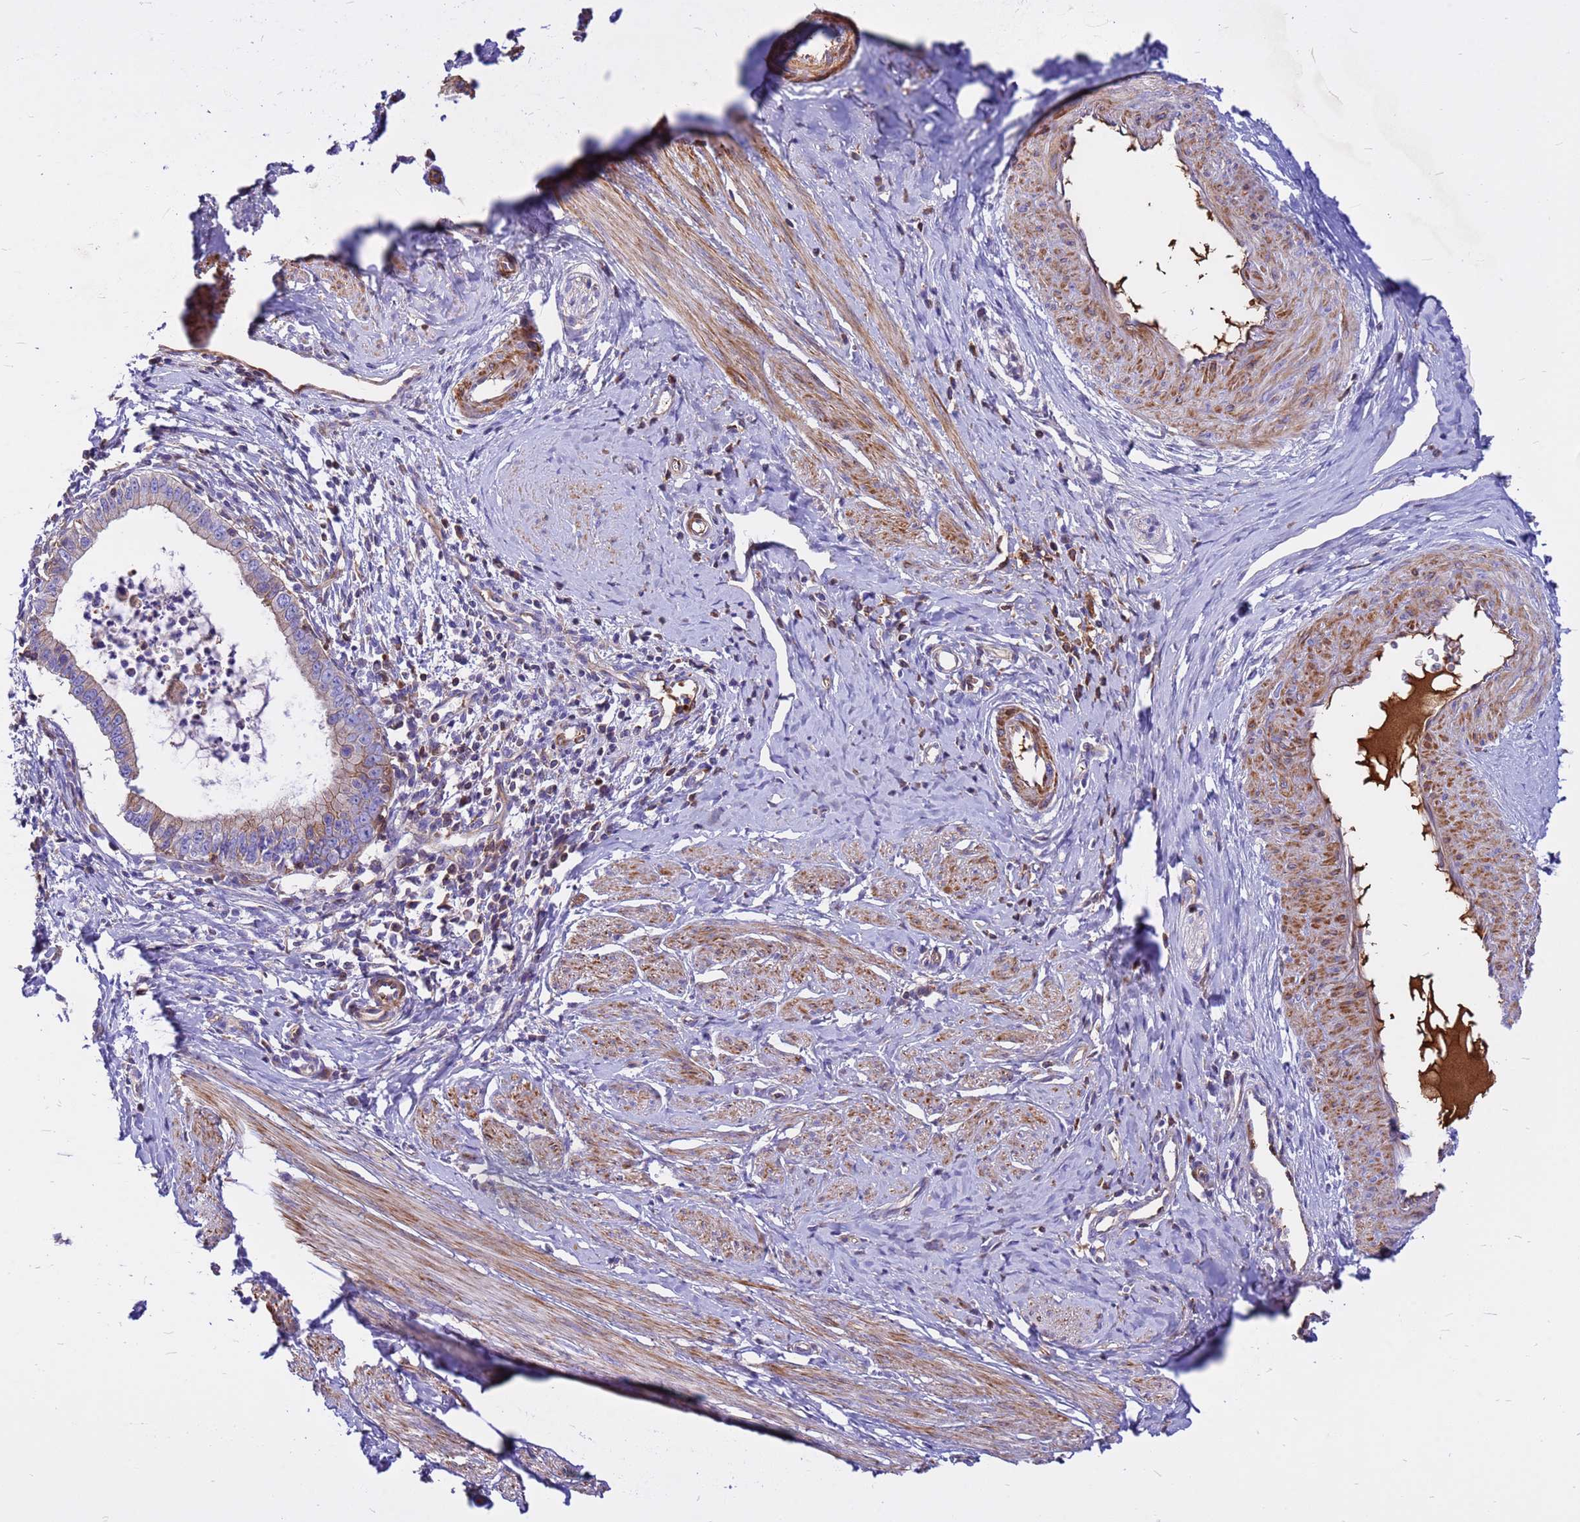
{"staining": {"intensity": "moderate", "quantity": "<25%", "location": "cytoplasmic/membranous"}, "tissue": "cervical cancer", "cell_type": "Tumor cells", "image_type": "cancer", "snomed": [{"axis": "morphology", "description": "Adenocarcinoma, NOS"}, {"axis": "topography", "description": "Cervix"}], "caption": "Immunohistochemistry of human cervical adenocarcinoma shows low levels of moderate cytoplasmic/membranous positivity in about <25% of tumor cells.", "gene": "CRHBP", "patient": {"sex": "female", "age": 36}}